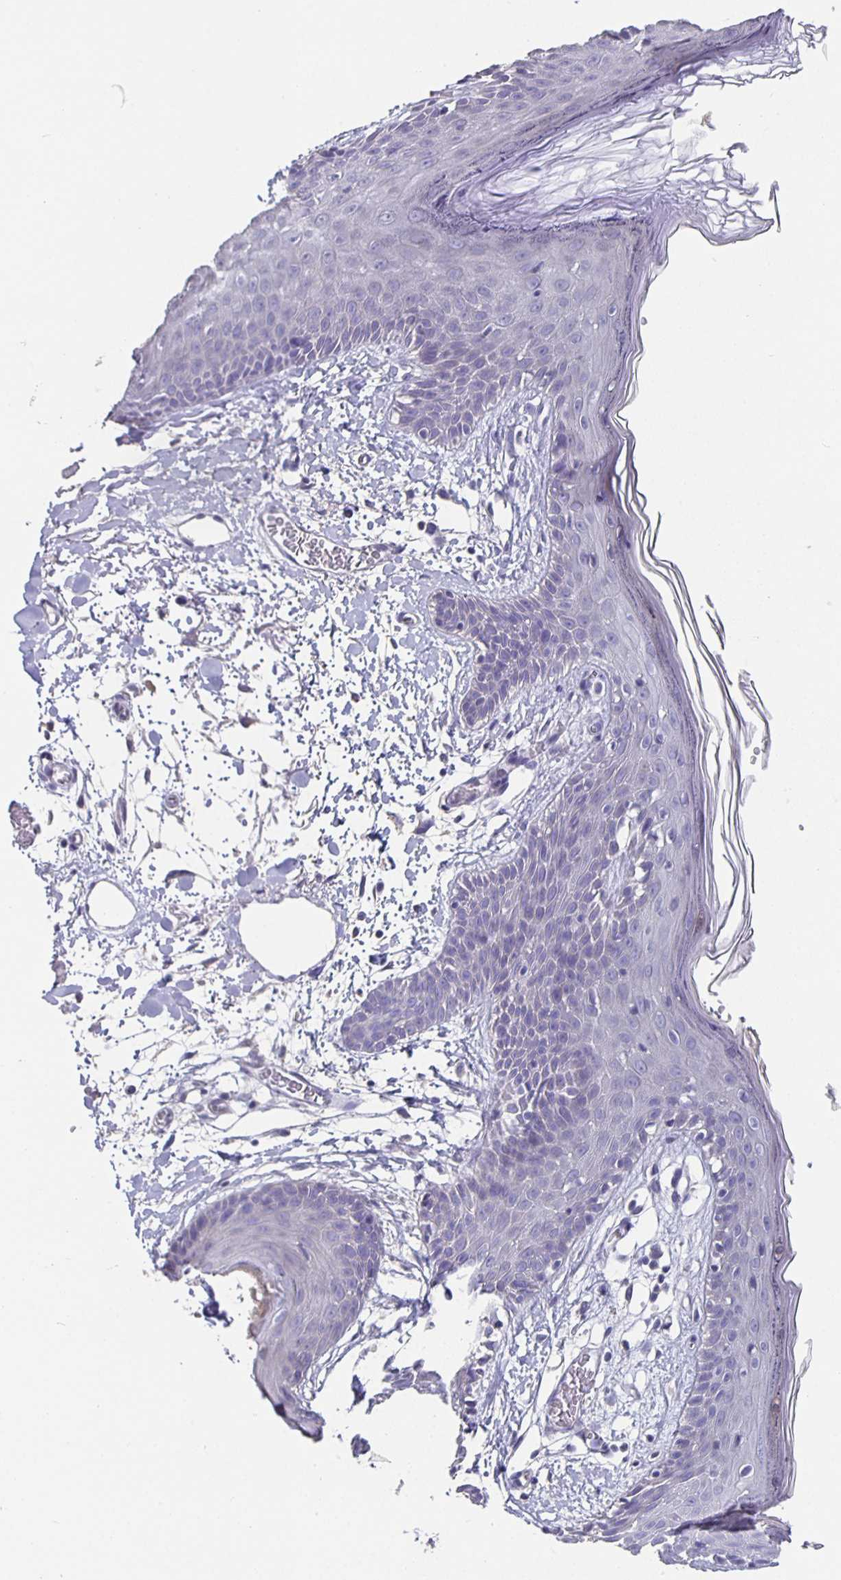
{"staining": {"intensity": "negative", "quantity": "none", "location": "none"}, "tissue": "skin", "cell_type": "Fibroblasts", "image_type": "normal", "snomed": [{"axis": "morphology", "description": "Normal tissue, NOS"}, {"axis": "topography", "description": "Skin"}], "caption": "DAB (3,3'-diaminobenzidine) immunohistochemical staining of unremarkable human skin displays no significant staining in fibroblasts. Brightfield microscopy of immunohistochemistry (IHC) stained with DAB (brown) and hematoxylin (blue), captured at high magnification.", "gene": "CFAP74", "patient": {"sex": "male", "age": 79}}